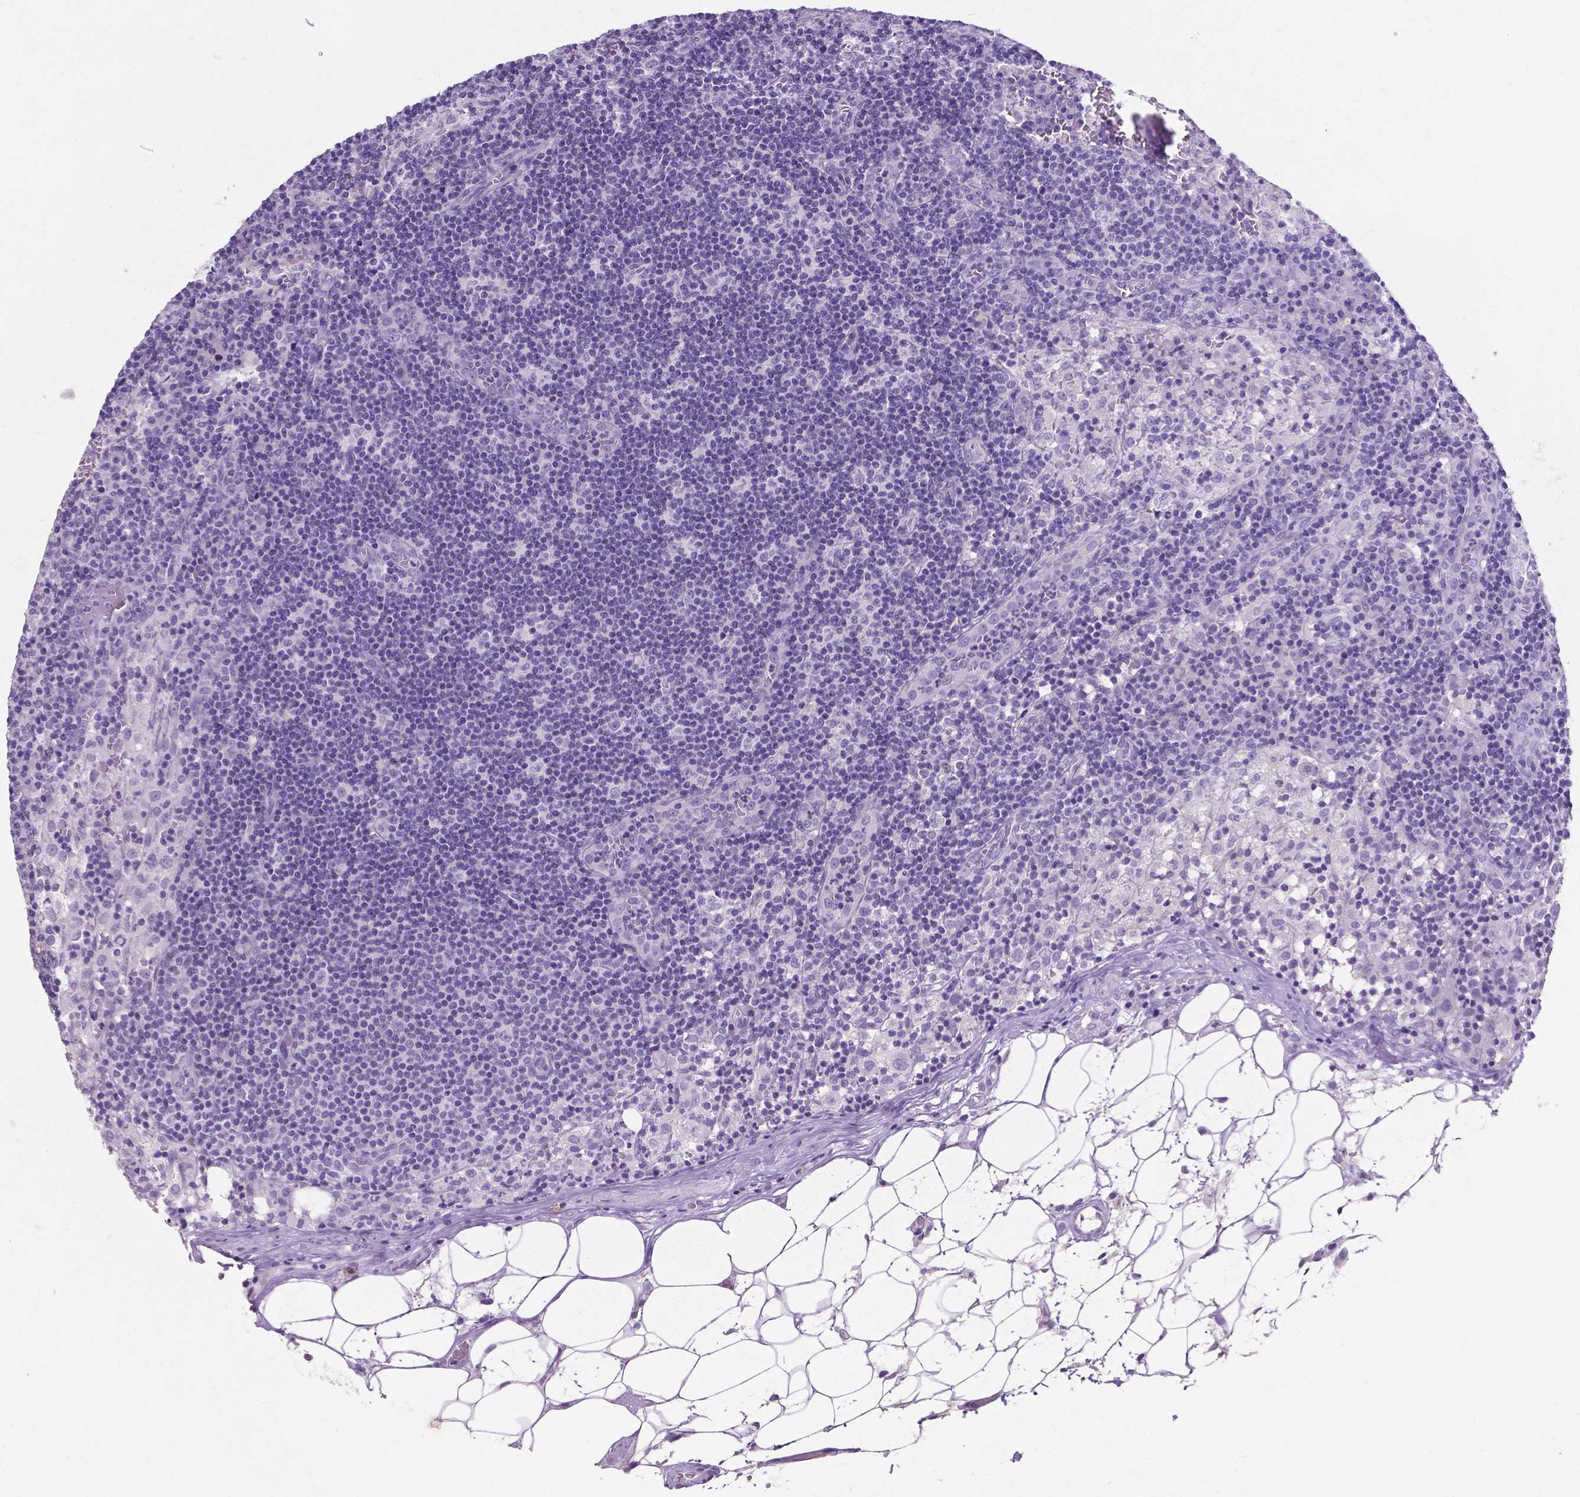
{"staining": {"intensity": "negative", "quantity": "none", "location": "none"}, "tissue": "lymph node", "cell_type": "Germinal center cells", "image_type": "normal", "snomed": [{"axis": "morphology", "description": "Normal tissue, NOS"}, {"axis": "topography", "description": "Lymph node"}], "caption": "Immunohistochemistry (IHC) photomicrograph of normal lymph node: lymph node stained with DAB (3,3'-diaminobenzidine) demonstrates no significant protein expression in germinal center cells.", "gene": "SATB2", "patient": {"sex": "male", "age": 62}}